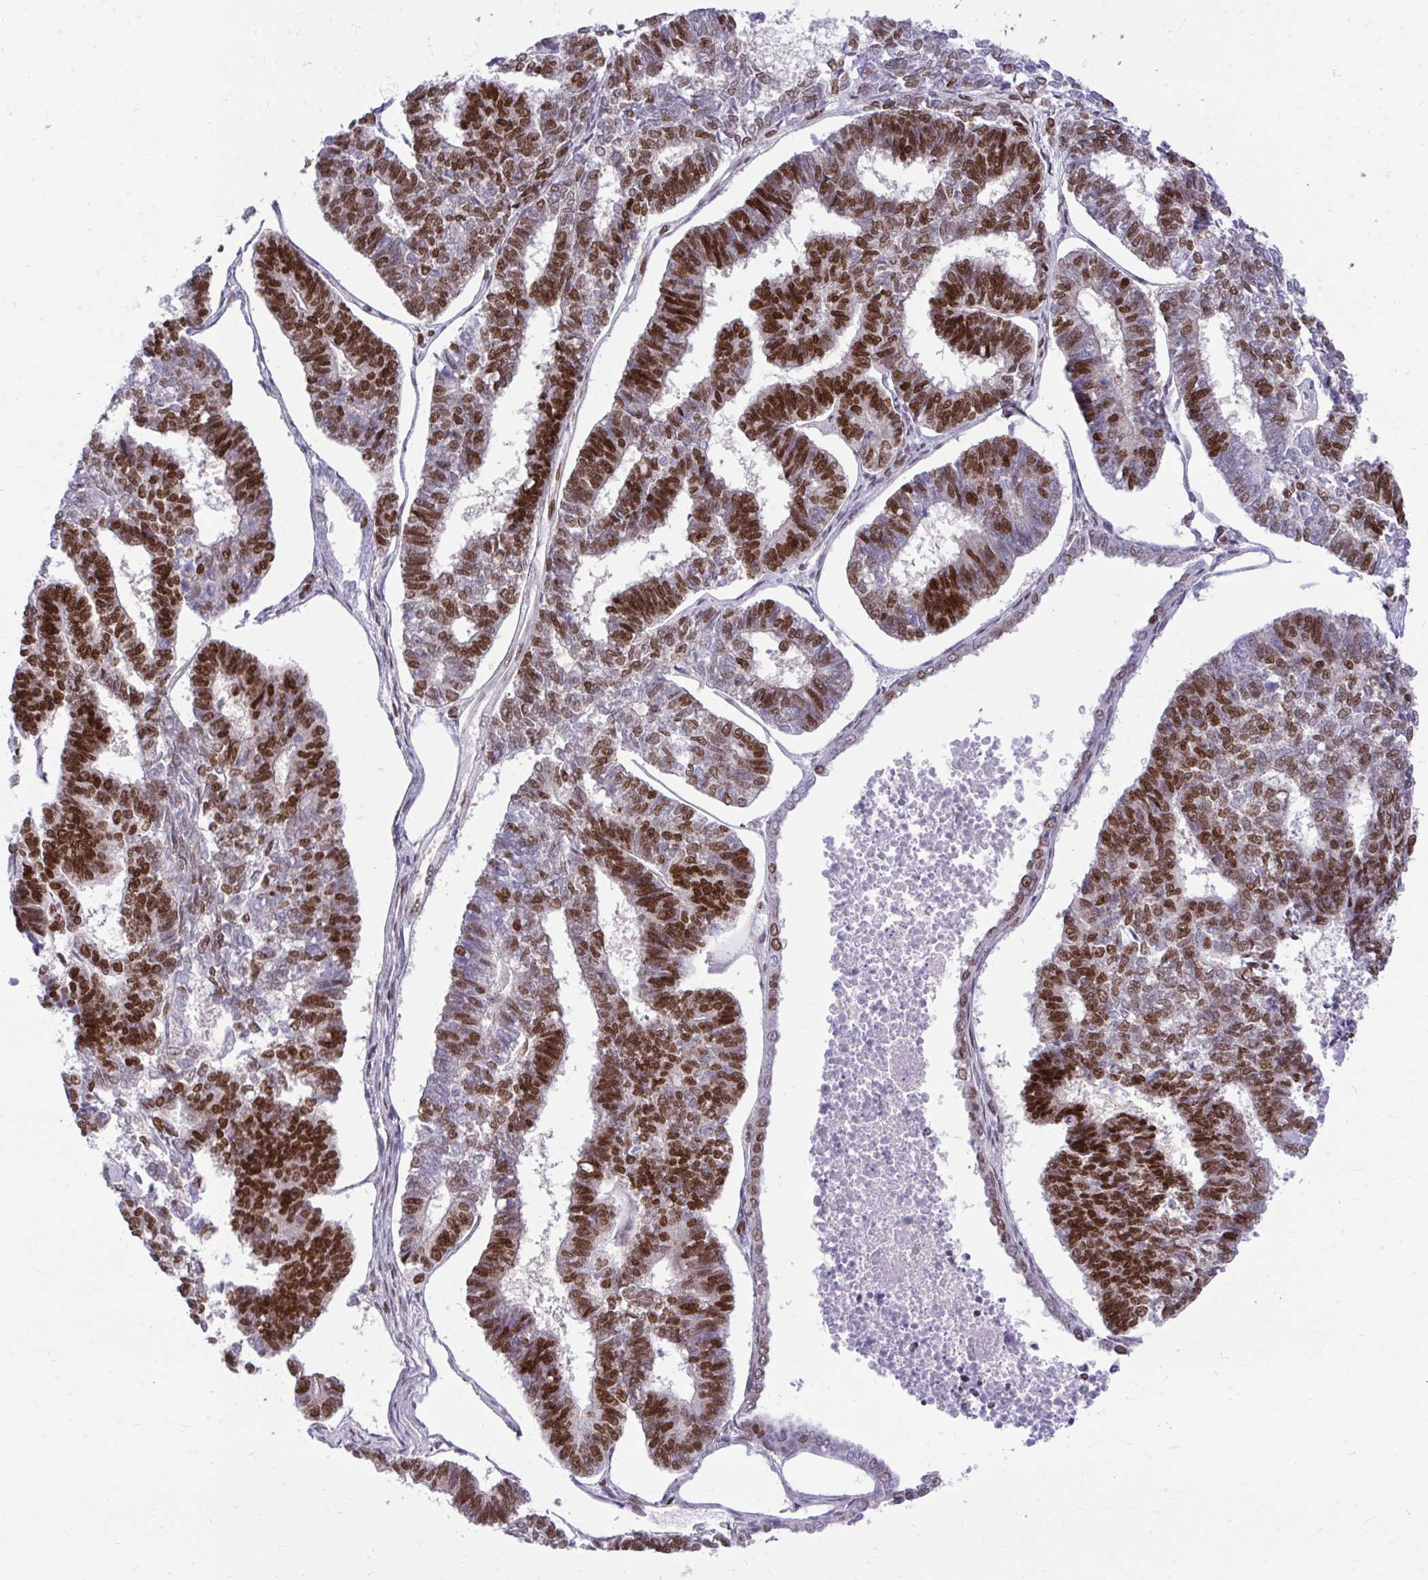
{"staining": {"intensity": "strong", "quantity": "25%-75%", "location": "nuclear"}, "tissue": "endometrial cancer", "cell_type": "Tumor cells", "image_type": "cancer", "snomed": [{"axis": "morphology", "description": "Adenocarcinoma, NOS"}, {"axis": "topography", "description": "Endometrium"}], "caption": "Immunohistochemistry of human endometrial adenocarcinoma shows high levels of strong nuclear expression in about 25%-75% of tumor cells. The staining is performed using DAB brown chromogen to label protein expression. The nuclei are counter-stained blue using hematoxylin.", "gene": "CDYL", "patient": {"sex": "female", "age": 70}}